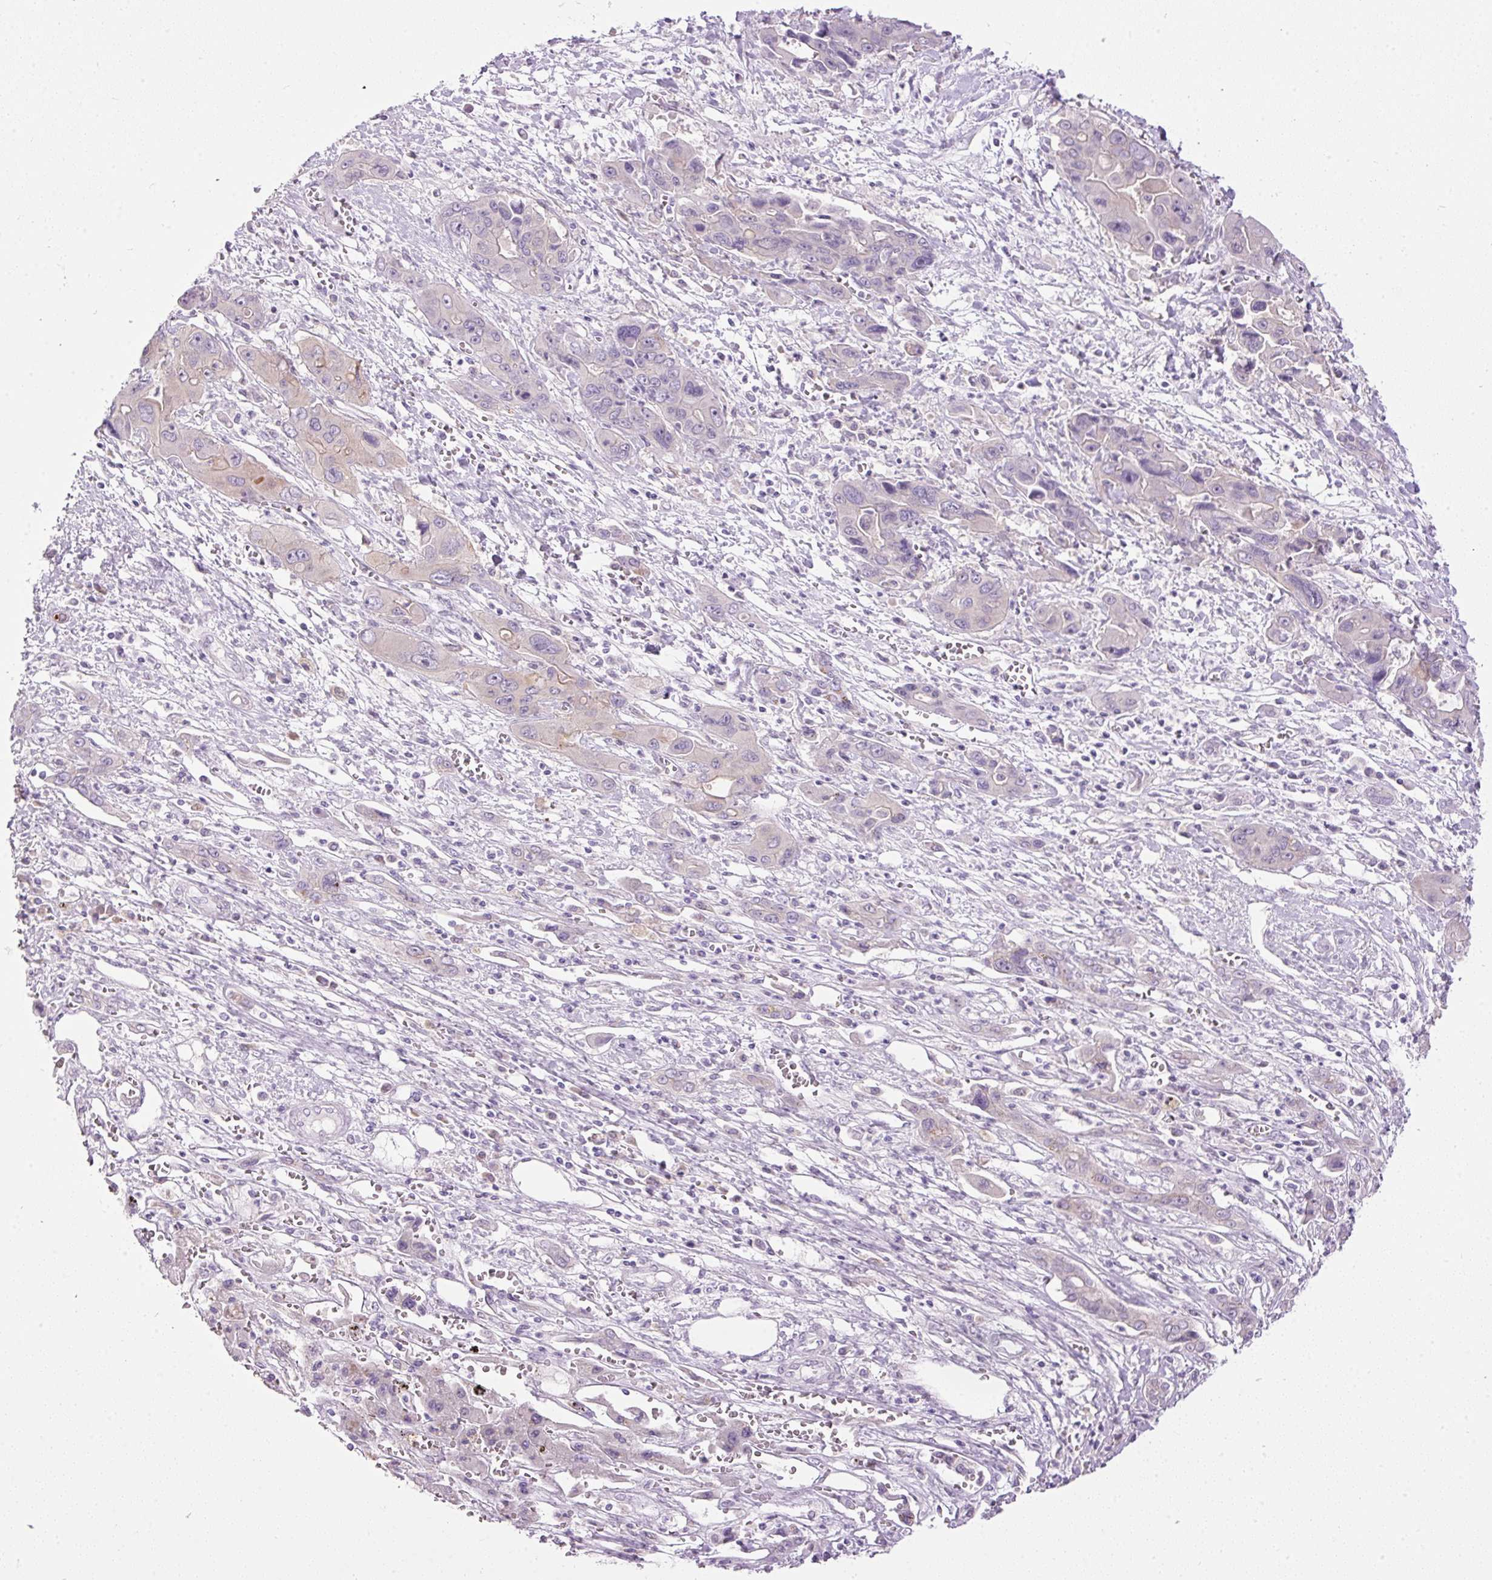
{"staining": {"intensity": "weak", "quantity": "<25%", "location": "nuclear"}, "tissue": "liver cancer", "cell_type": "Tumor cells", "image_type": "cancer", "snomed": [{"axis": "morphology", "description": "Cholangiocarcinoma"}, {"axis": "topography", "description": "Liver"}], "caption": "Image shows no protein positivity in tumor cells of liver cancer (cholangiocarcinoma) tissue.", "gene": "SRC", "patient": {"sex": "male", "age": 67}}